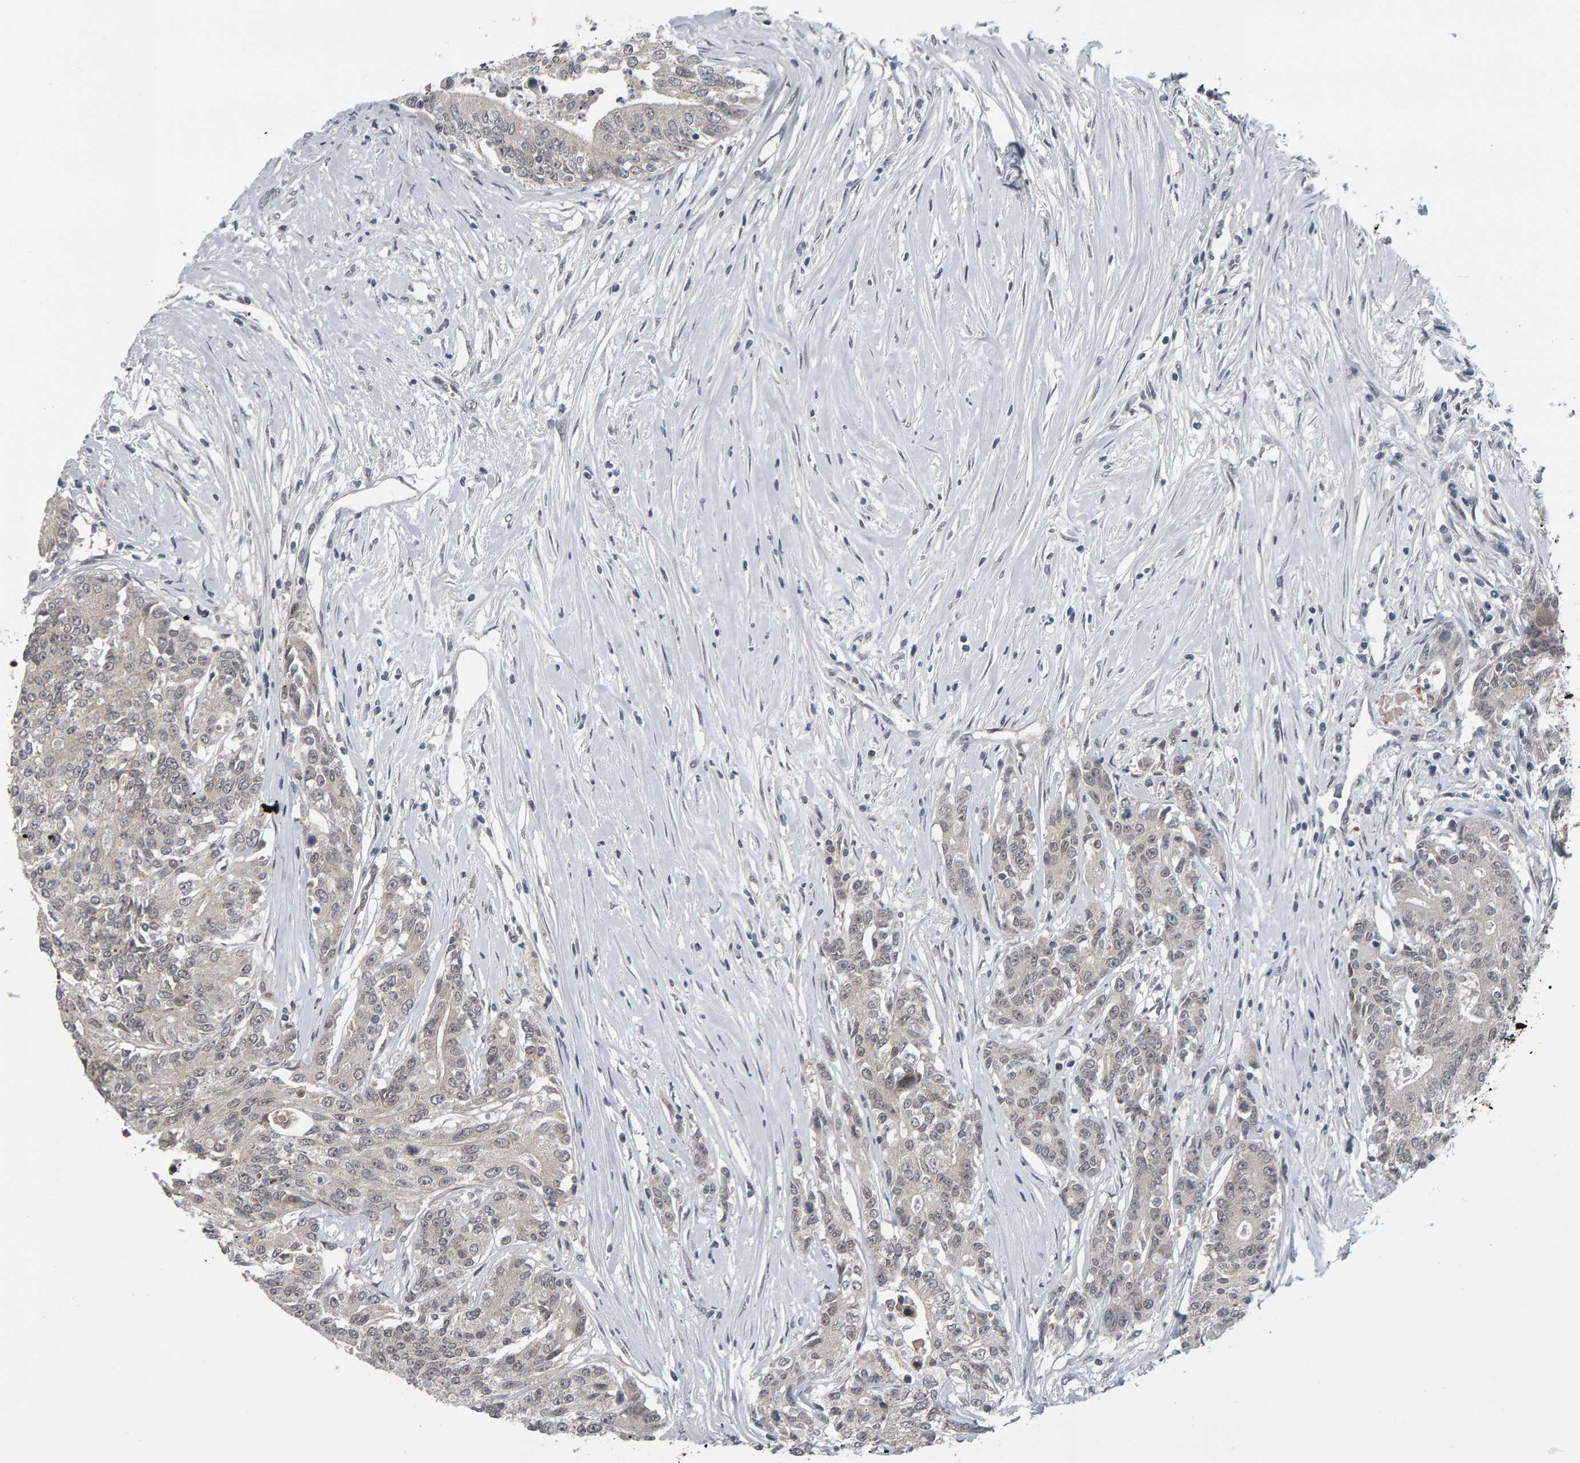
{"staining": {"intensity": "negative", "quantity": "none", "location": "none"}, "tissue": "colorectal cancer", "cell_type": "Tumor cells", "image_type": "cancer", "snomed": [{"axis": "morphology", "description": "Adenocarcinoma, NOS"}, {"axis": "topography", "description": "Colon"}], "caption": "Immunohistochemistry of human colorectal adenocarcinoma exhibits no staining in tumor cells.", "gene": "COASY", "patient": {"sex": "female", "age": 77}}